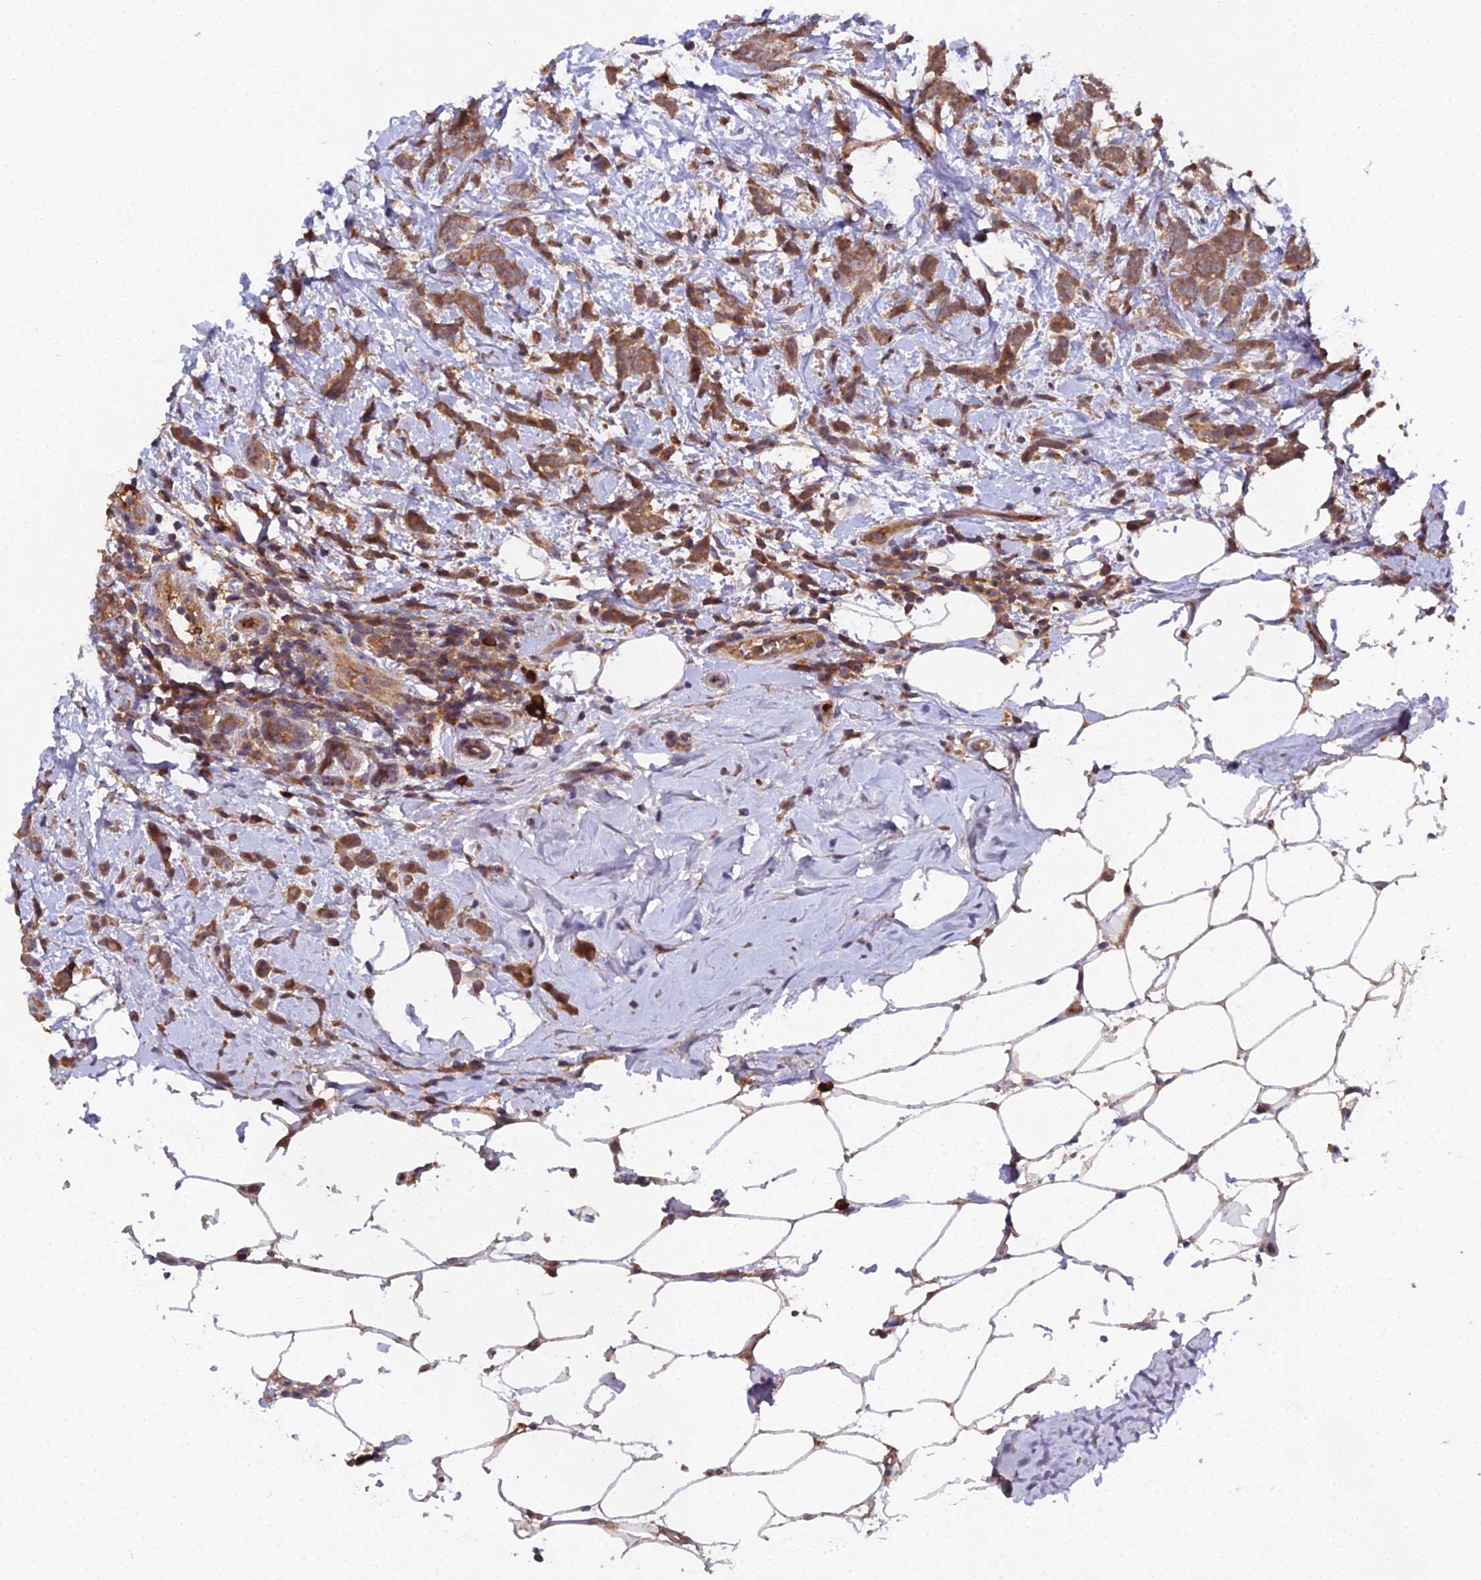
{"staining": {"intensity": "moderate", "quantity": ">75%", "location": "cytoplasmic/membranous"}, "tissue": "breast cancer", "cell_type": "Tumor cells", "image_type": "cancer", "snomed": [{"axis": "morphology", "description": "Lobular carcinoma"}, {"axis": "topography", "description": "Breast"}], "caption": "A histopathology image showing moderate cytoplasmic/membranous staining in approximately >75% of tumor cells in breast lobular carcinoma, as visualized by brown immunohistochemical staining.", "gene": "TMEM258", "patient": {"sex": "female", "age": 58}}